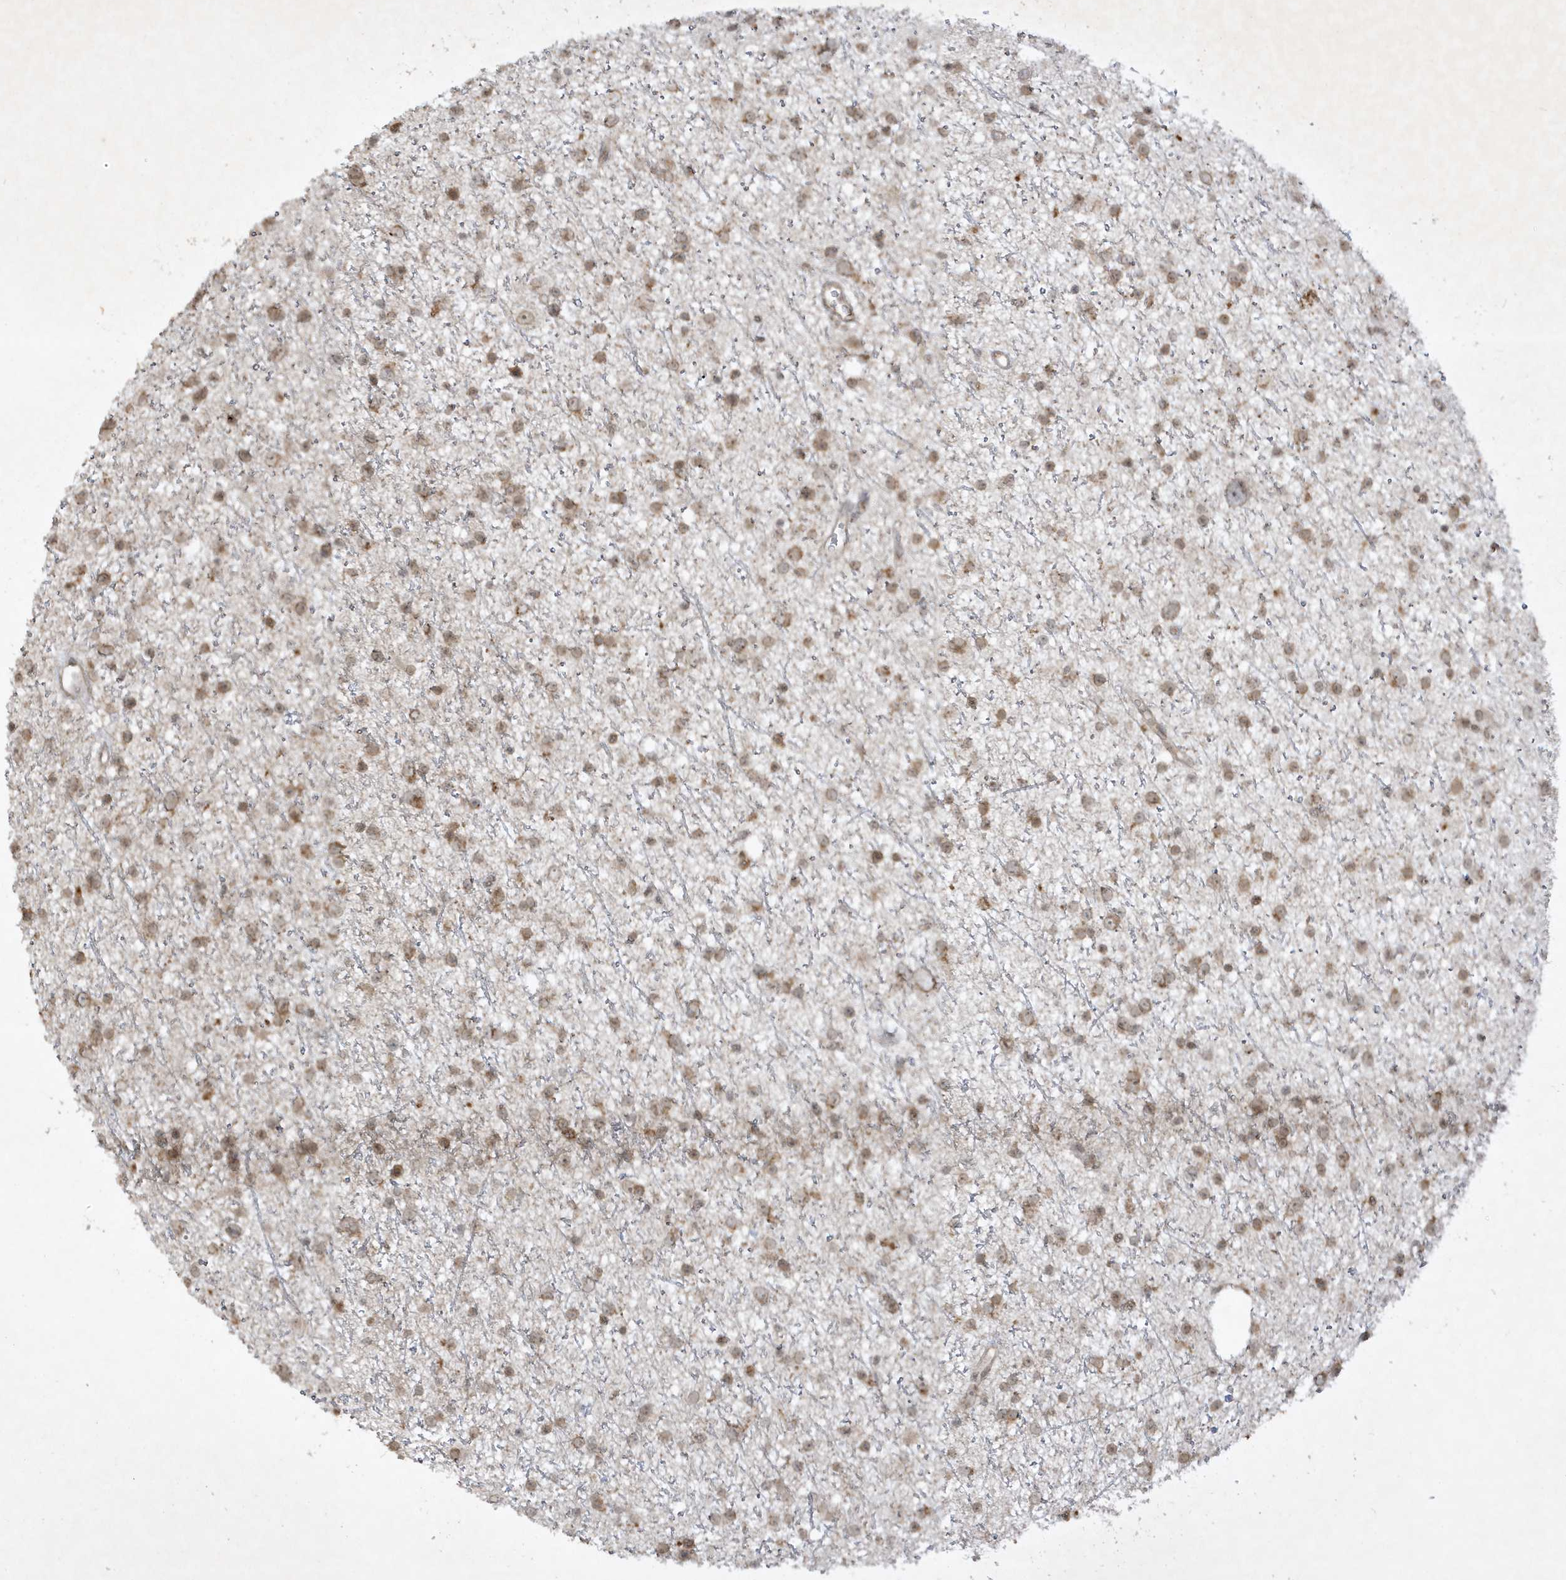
{"staining": {"intensity": "weak", "quantity": "25%-75%", "location": "cytoplasmic/membranous"}, "tissue": "glioma", "cell_type": "Tumor cells", "image_type": "cancer", "snomed": [{"axis": "morphology", "description": "Glioma, malignant, Low grade"}, {"axis": "topography", "description": "Cerebral cortex"}], "caption": "A low amount of weak cytoplasmic/membranous positivity is identified in approximately 25%-75% of tumor cells in malignant glioma (low-grade) tissue.", "gene": "ZNF213", "patient": {"sex": "female", "age": 39}}